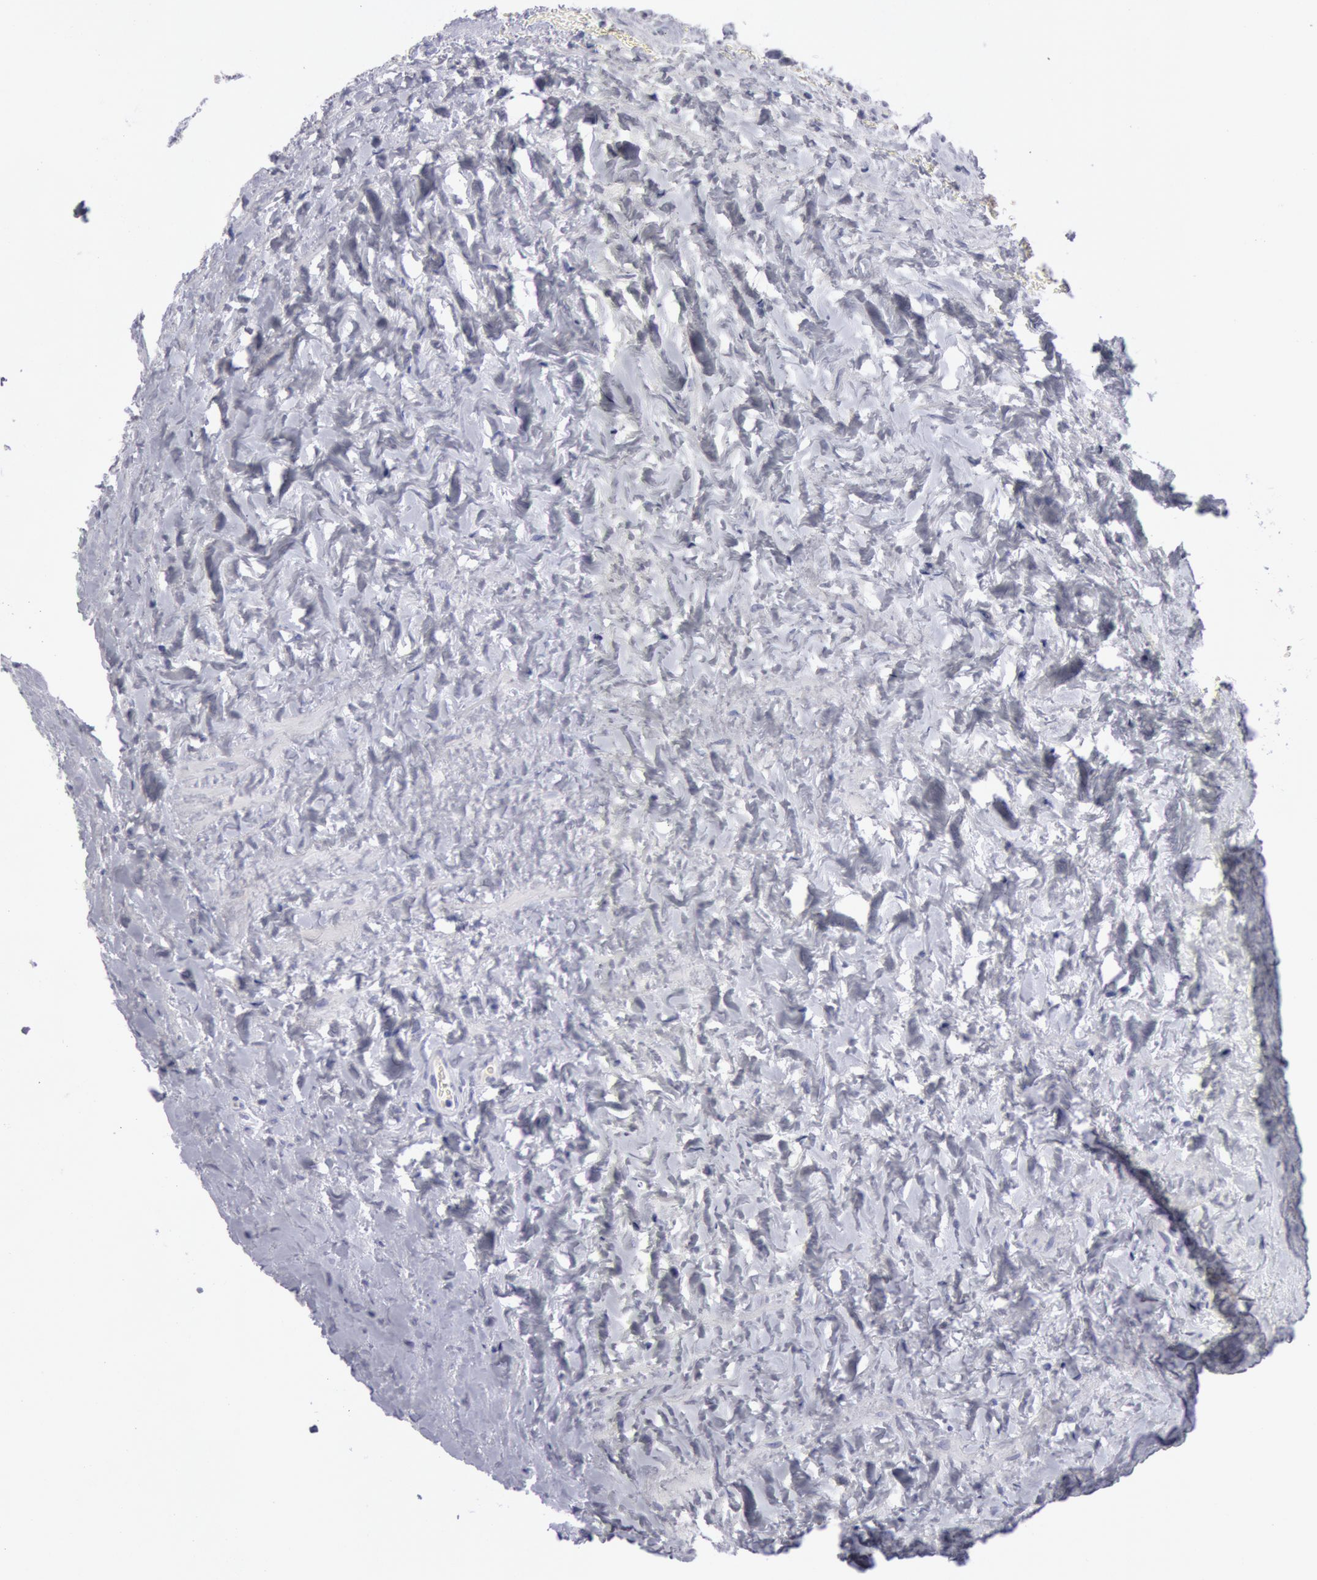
{"staining": {"intensity": "negative", "quantity": "none", "location": "none"}, "tissue": "testis cancer", "cell_type": "Tumor cells", "image_type": "cancer", "snomed": [{"axis": "morphology", "description": "Carcinoma, Embryonal, NOS"}, {"axis": "topography", "description": "Testis"}], "caption": "This is an immunohistochemistry (IHC) micrograph of human testis embryonal carcinoma. There is no positivity in tumor cells.", "gene": "KRT16", "patient": {"sex": "male", "age": 31}}